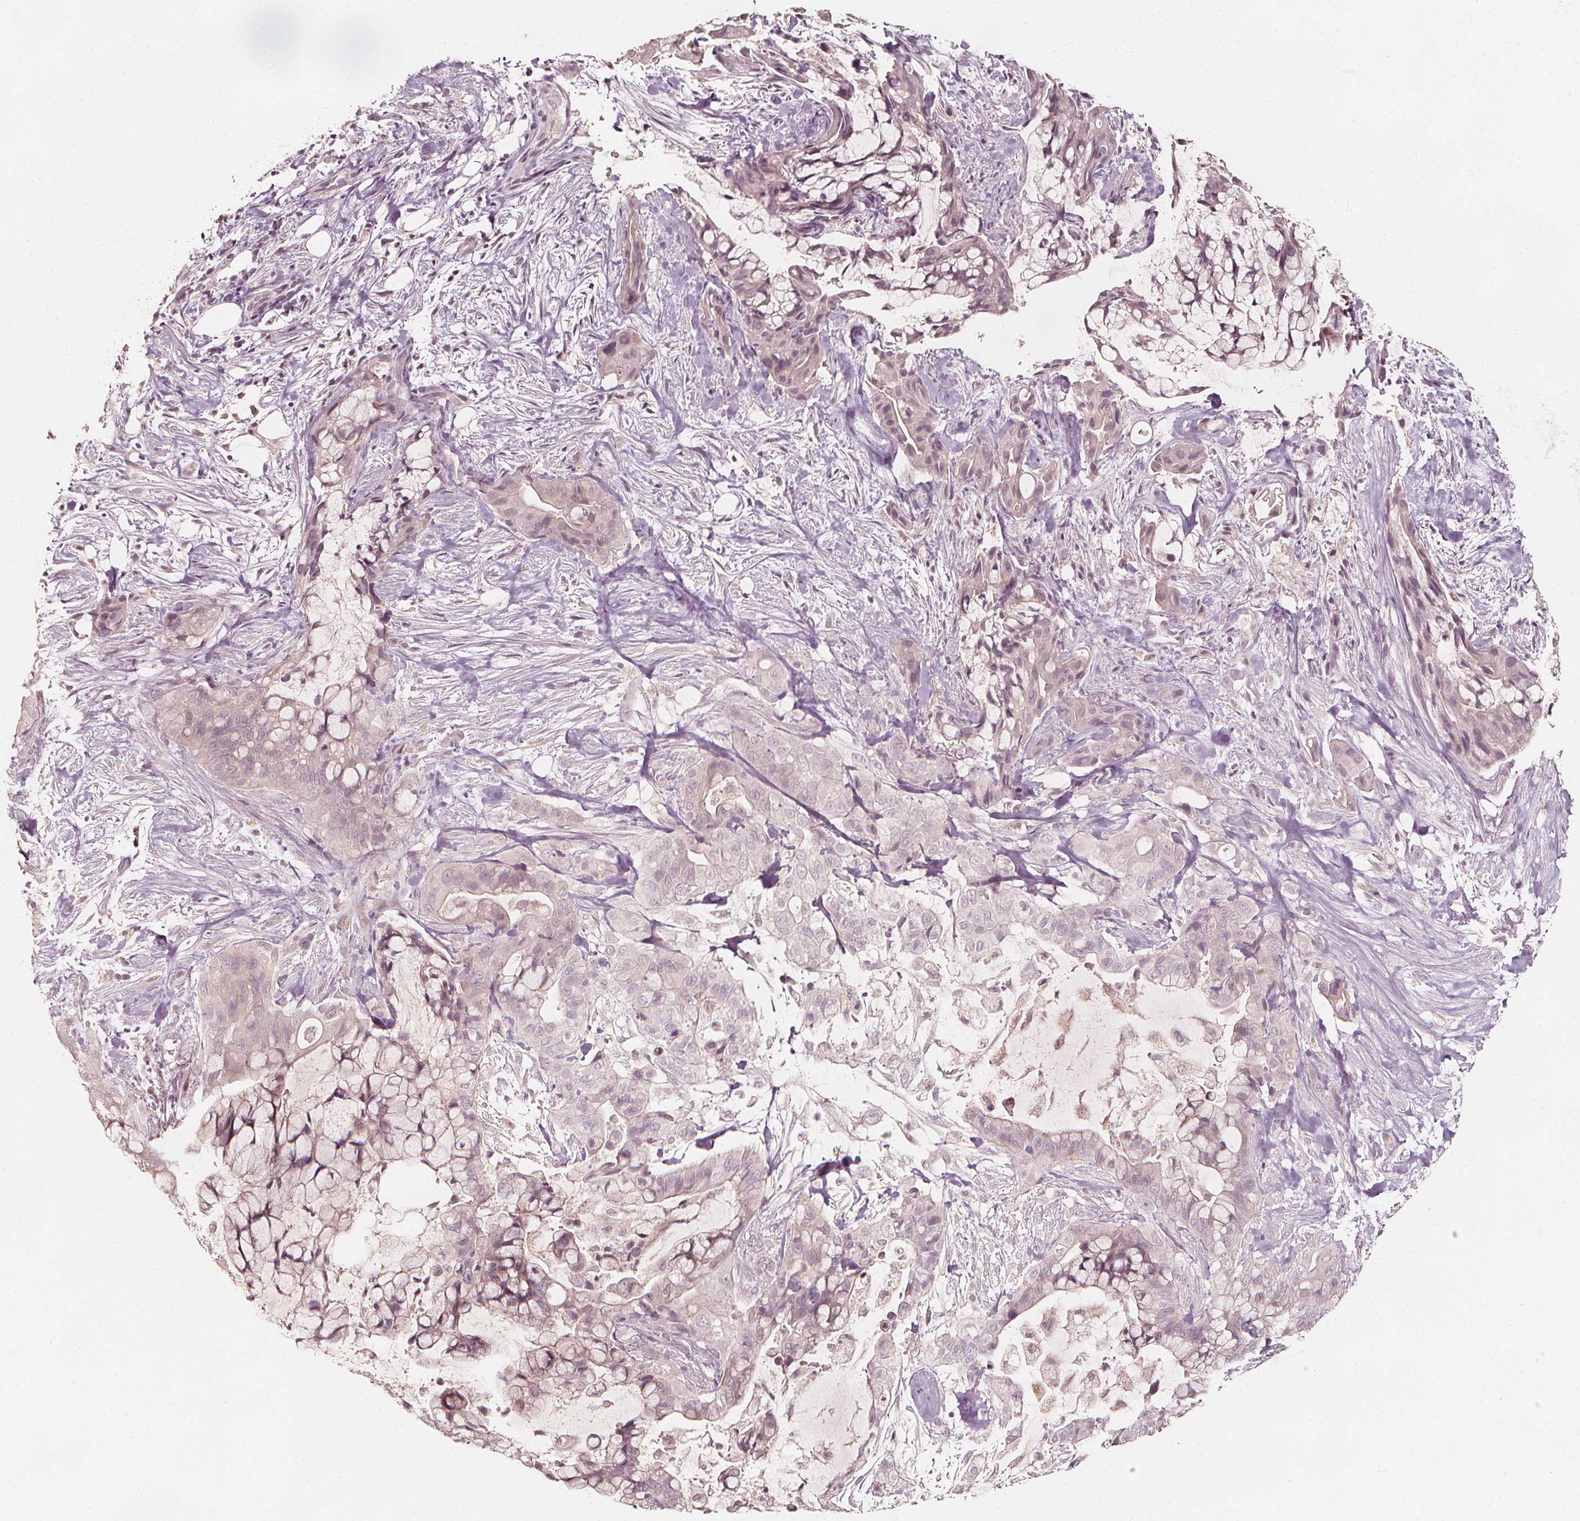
{"staining": {"intensity": "weak", "quantity": "<25%", "location": "cytoplasmic/membranous"}, "tissue": "pancreatic cancer", "cell_type": "Tumor cells", "image_type": "cancer", "snomed": [{"axis": "morphology", "description": "Adenocarcinoma, NOS"}, {"axis": "topography", "description": "Pancreas"}], "caption": "High power microscopy micrograph of an immunohistochemistry (IHC) image of pancreatic adenocarcinoma, revealing no significant staining in tumor cells. The staining was performed using DAB to visualize the protein expression in brown, while the nuclei were stained in blue with hematoxylin (Magnification: 20x).", "gene": "NPC1L1", "patient": {"sex": "male", "age": 71}}